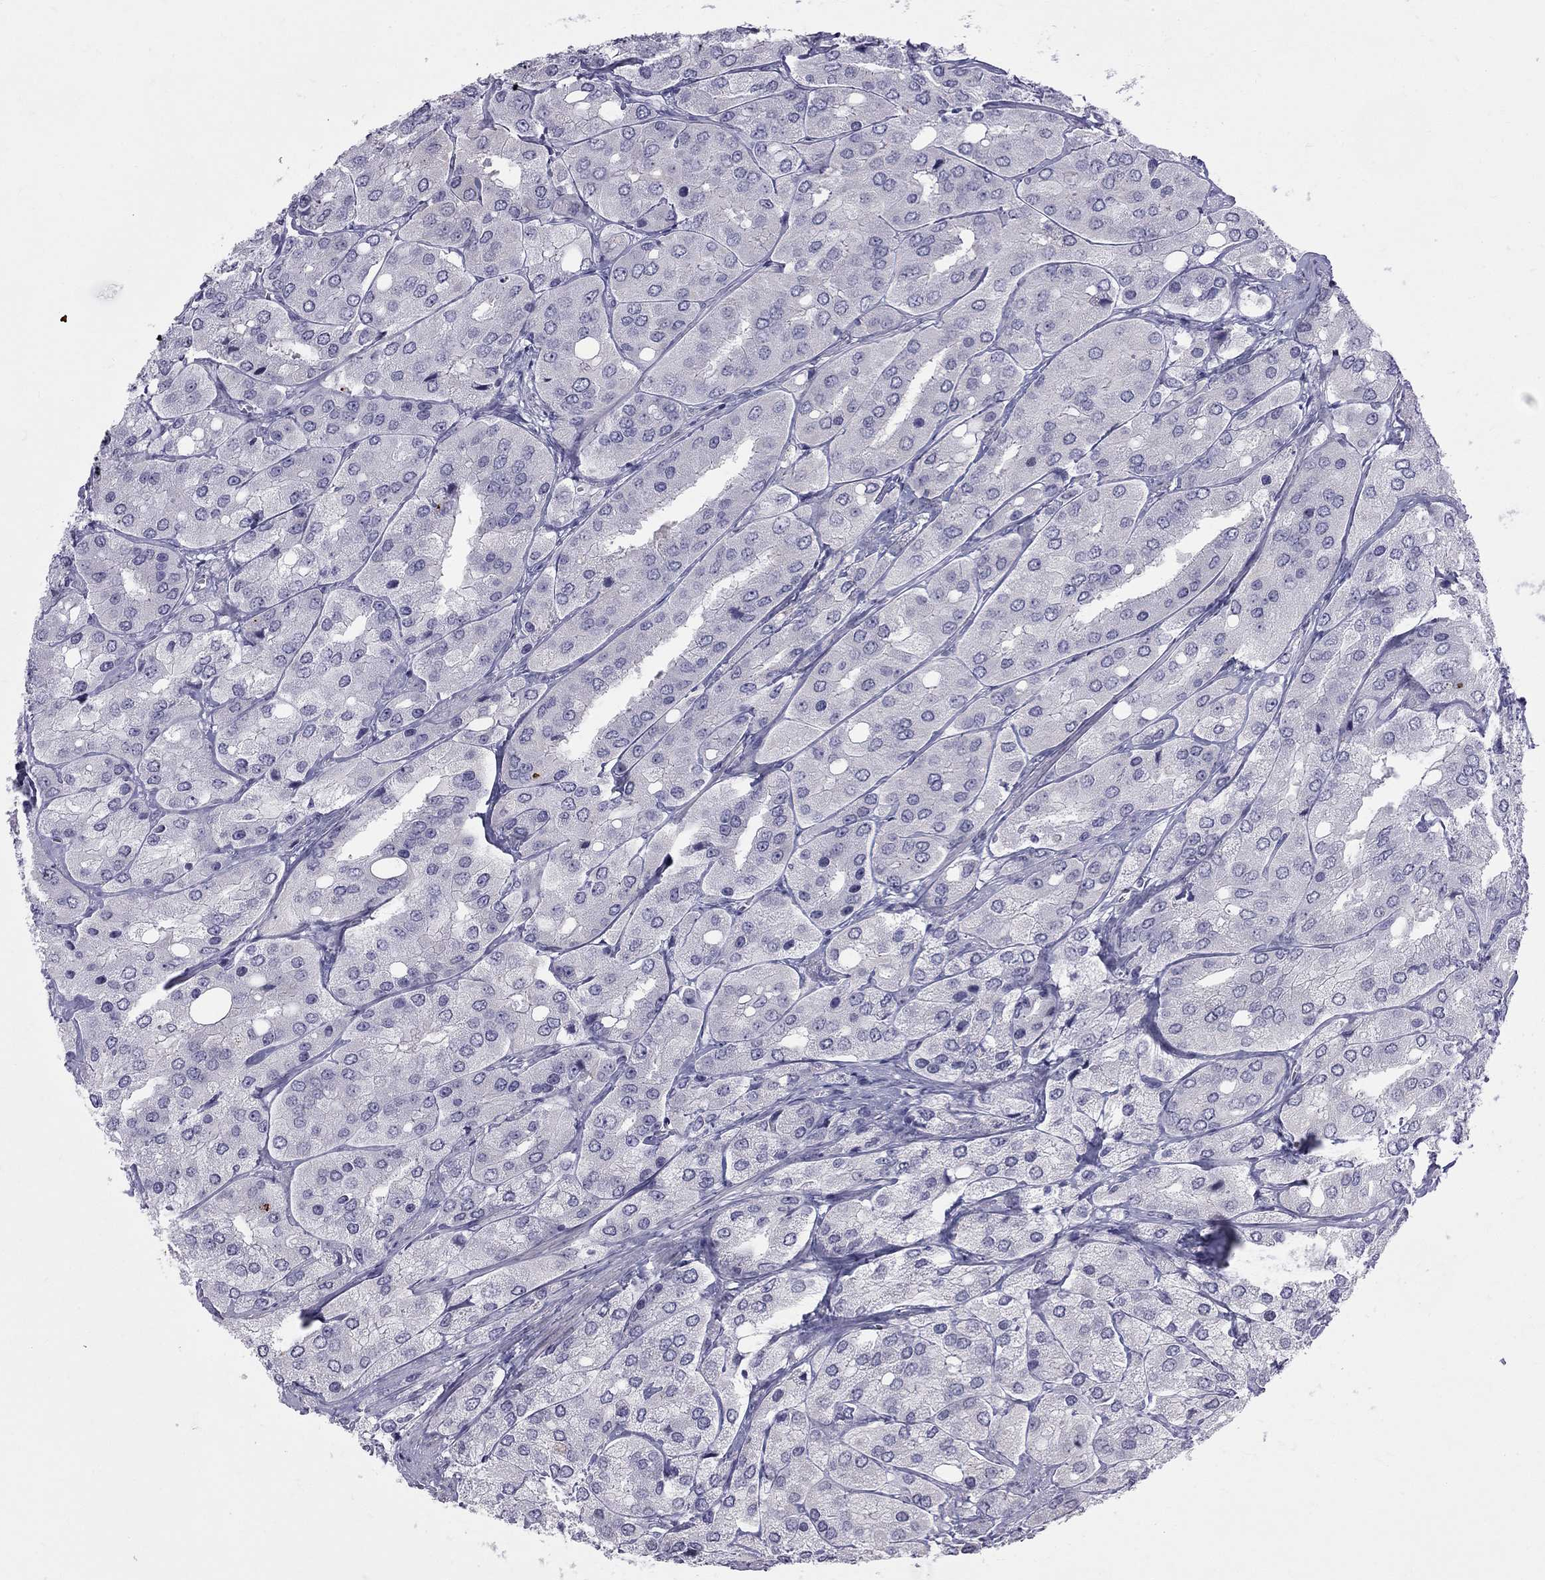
{"staining": {"intensity": "negative", "quantity": "none", "location": "none"}, "tissue": "prostate cancer", "cell_type": "Tumor cells", "image_type": "cancer", "snomed": [{"axis": "morphology", "description": "Adenocarcinoma, Low grade"}, {"axis": "topography", "description": "Prostate"}], "caption": "Tumor cells are negative for brown protein staining in prostate cancer. (DAB IHC, high magnification).", "gene": "MUC15", "patient": {"sex": "male", "age": 69}}